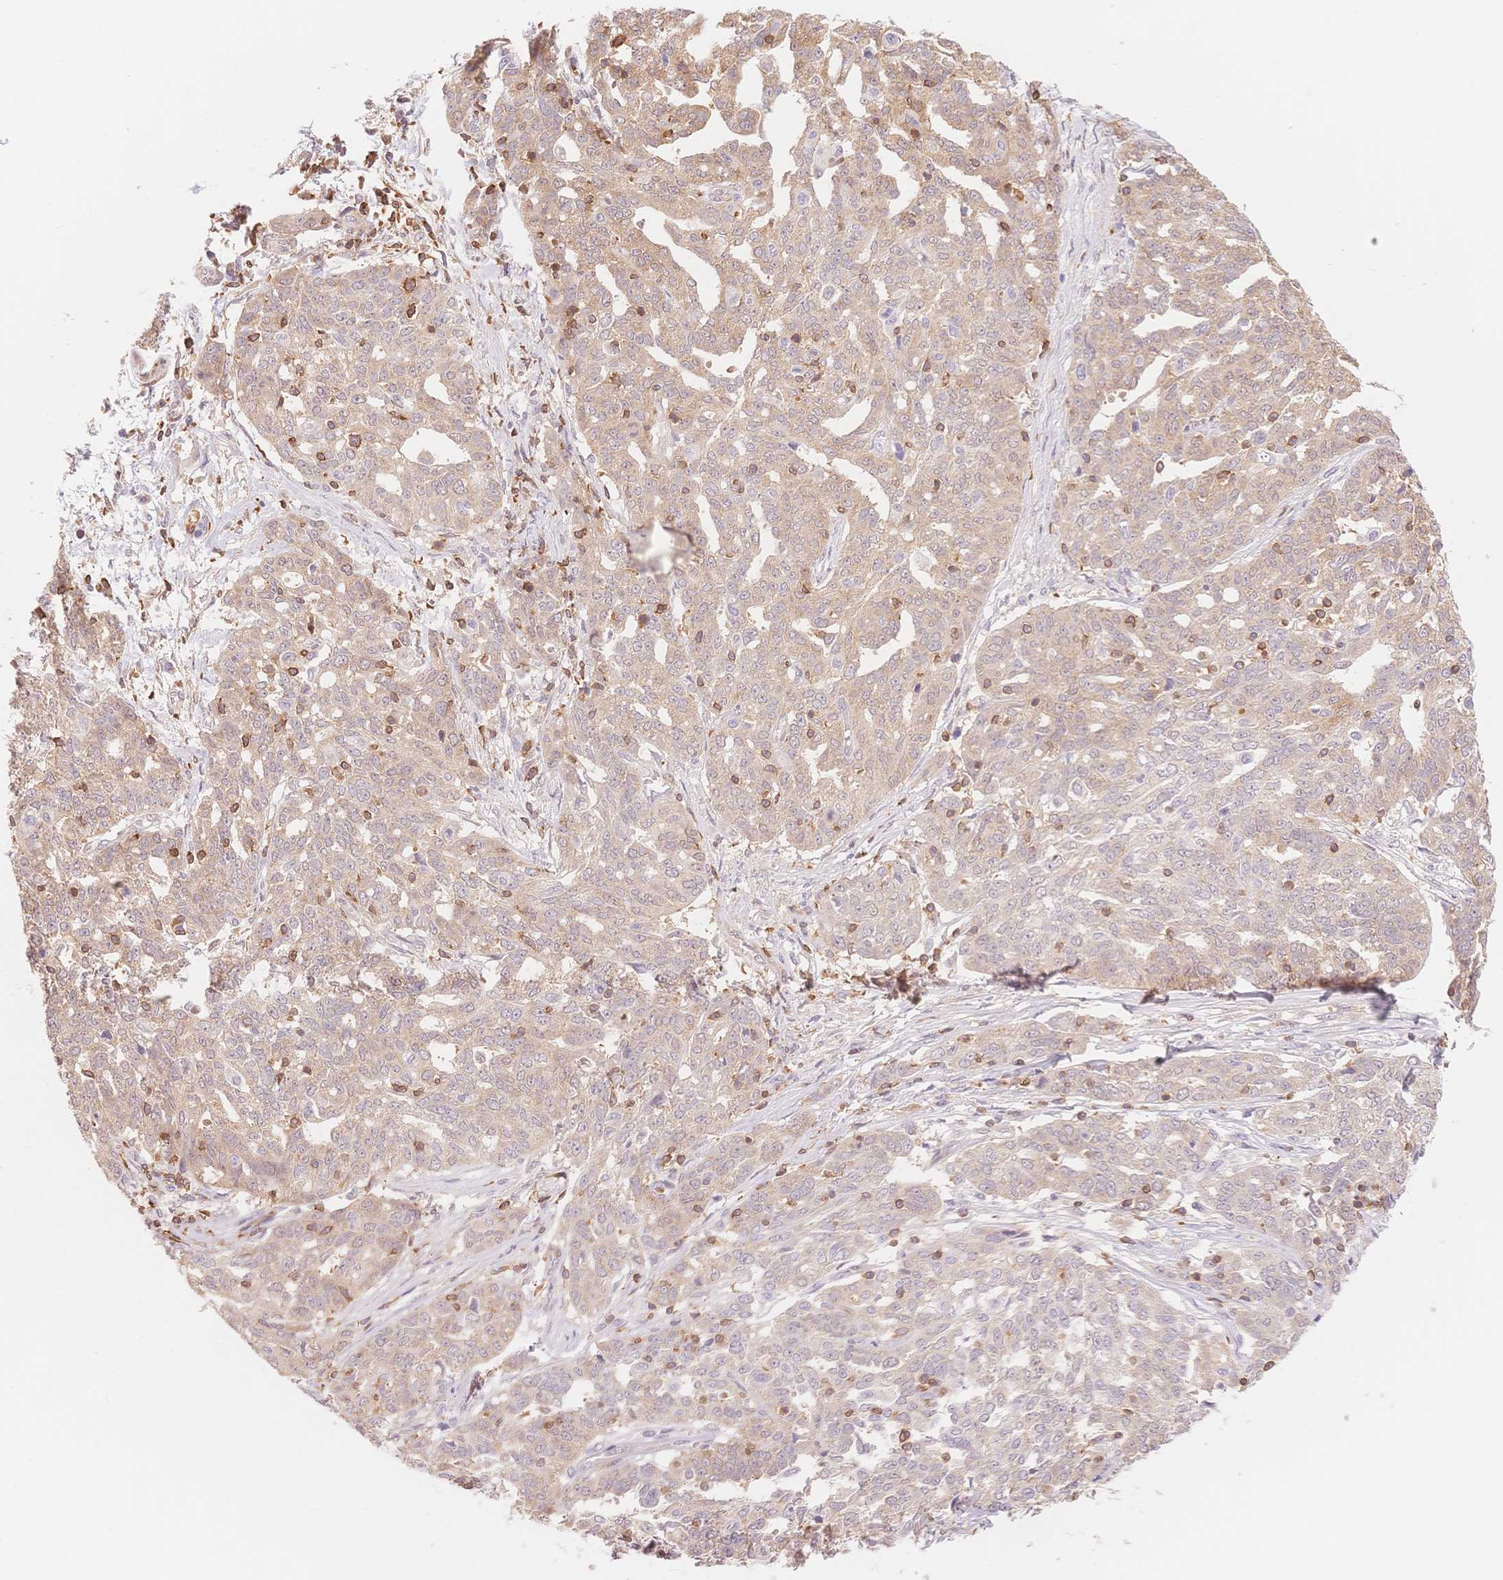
{"staining": {"intensity": "weak", "quantity": "25%-75%", "location": "cytoplasmic/membranous"}, "tissue": "ovarian cancer", "cell_type": "Tumor cells", "image_type": "cancer", "snomed": [{"axis": "morphology", "description": "Cystadenocarcinoma, serous, NOS"}, {"axis": "topography", "description": "Ovary"}], "caption": "Weak cytoplasmic/membranous positivity is identified in approximately 25%-75% of tumor cells in ovarian cancer. Nuclei are stained in blue.", "gene": "STK39", "patient": {"sex": "female", "age": 67}}